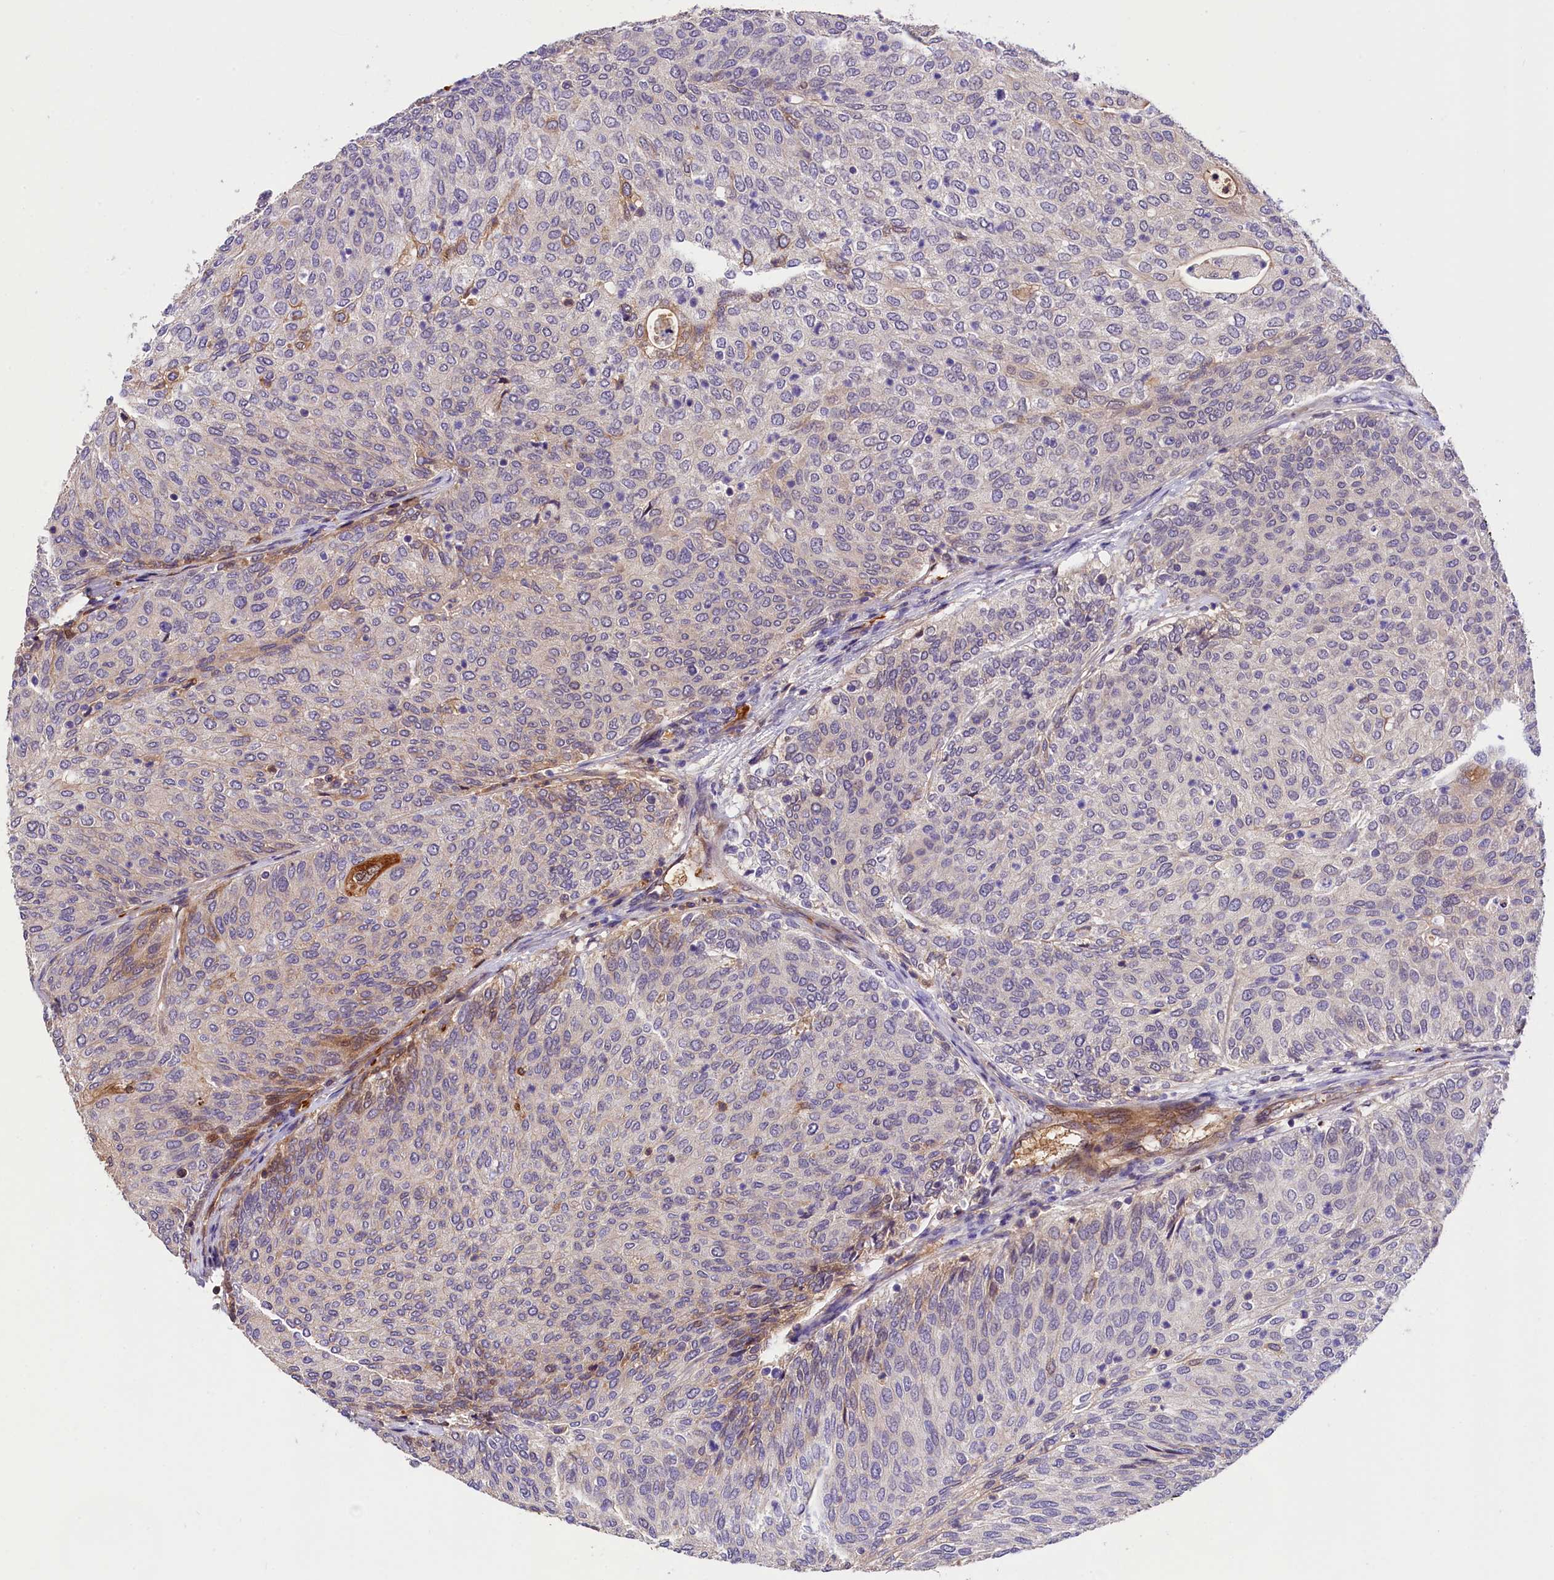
{"staining": {"intensity": "moderate", "quantity": "<25%", "location": "cytoplasmic/membranous"}, "tissue": "urothelial cancer", "cell_type": "Tumor cells", "image_type": "cancer", "snomed": [{"axis": "morphology", "description": "Urothelial carcinoma, Low grade"}, {"axis": "topography", "description": "Urinary bladder"}], "caption": "An image of urothelial cancer stained for a protein shows moderate cytoplasmic/membranous brown staining in tumor cells.", "gene": "PHAF1", "patient": {"sex": "female", "age": 79}}